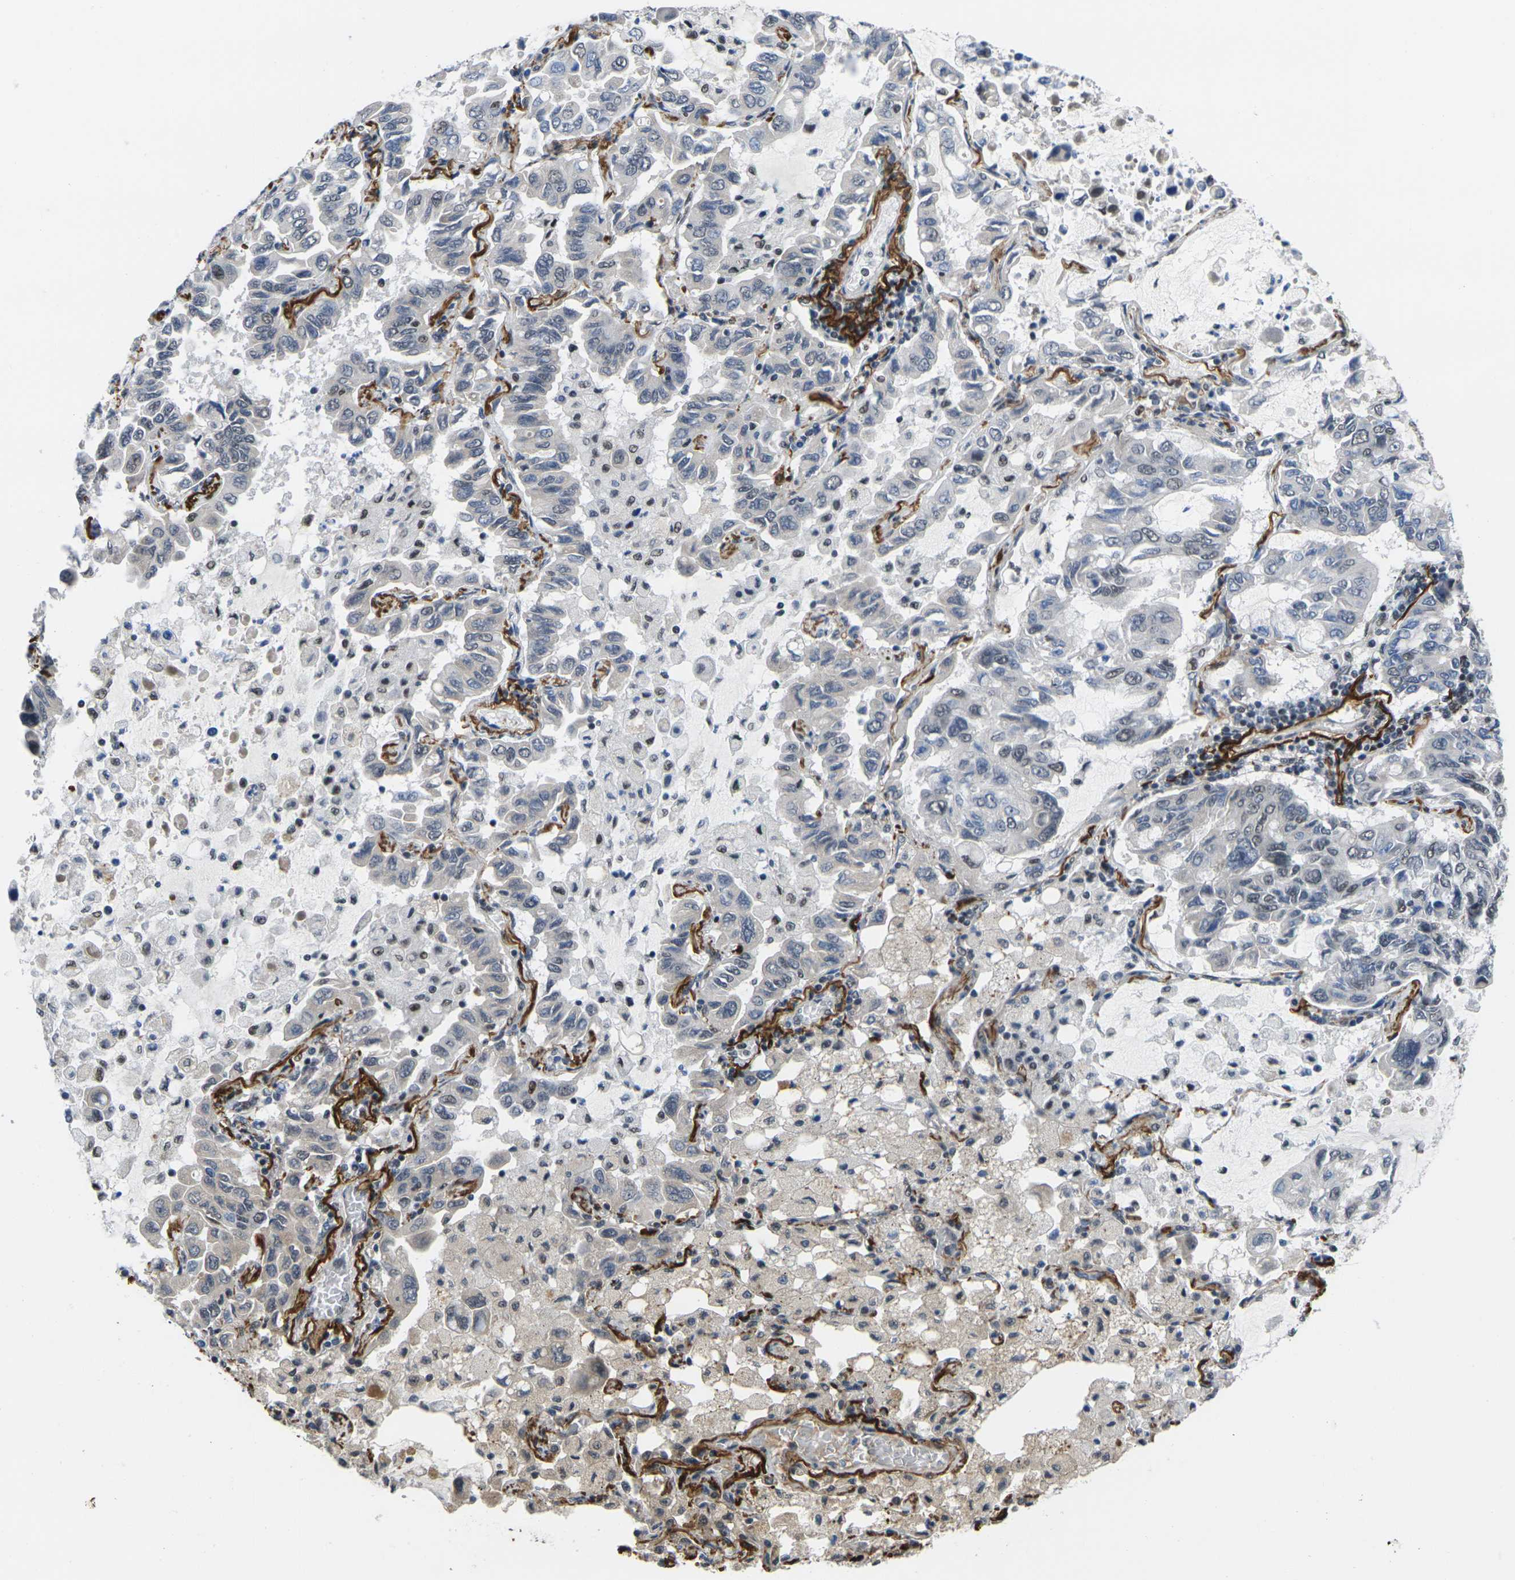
{"staining": {"intensity": "negative", "quantity": "none", "location": "none"}, "tissue": "lung cancer", "cell_type": "Tumor cells", "image_type": "cancer", "snomed": [{"axis": "morphology", "description": "Adenocarcinoma, NOS"}, {"axis": "topography", "description": "Lung"}], "caption": "A high-resolution image shows immunohistochemistry (IHC) staining of adenocarcinoma (lung), which shows no significant staining in tumor cells.", "gene": "RBM7", "patient": {"sex": "male", "age": 64}}